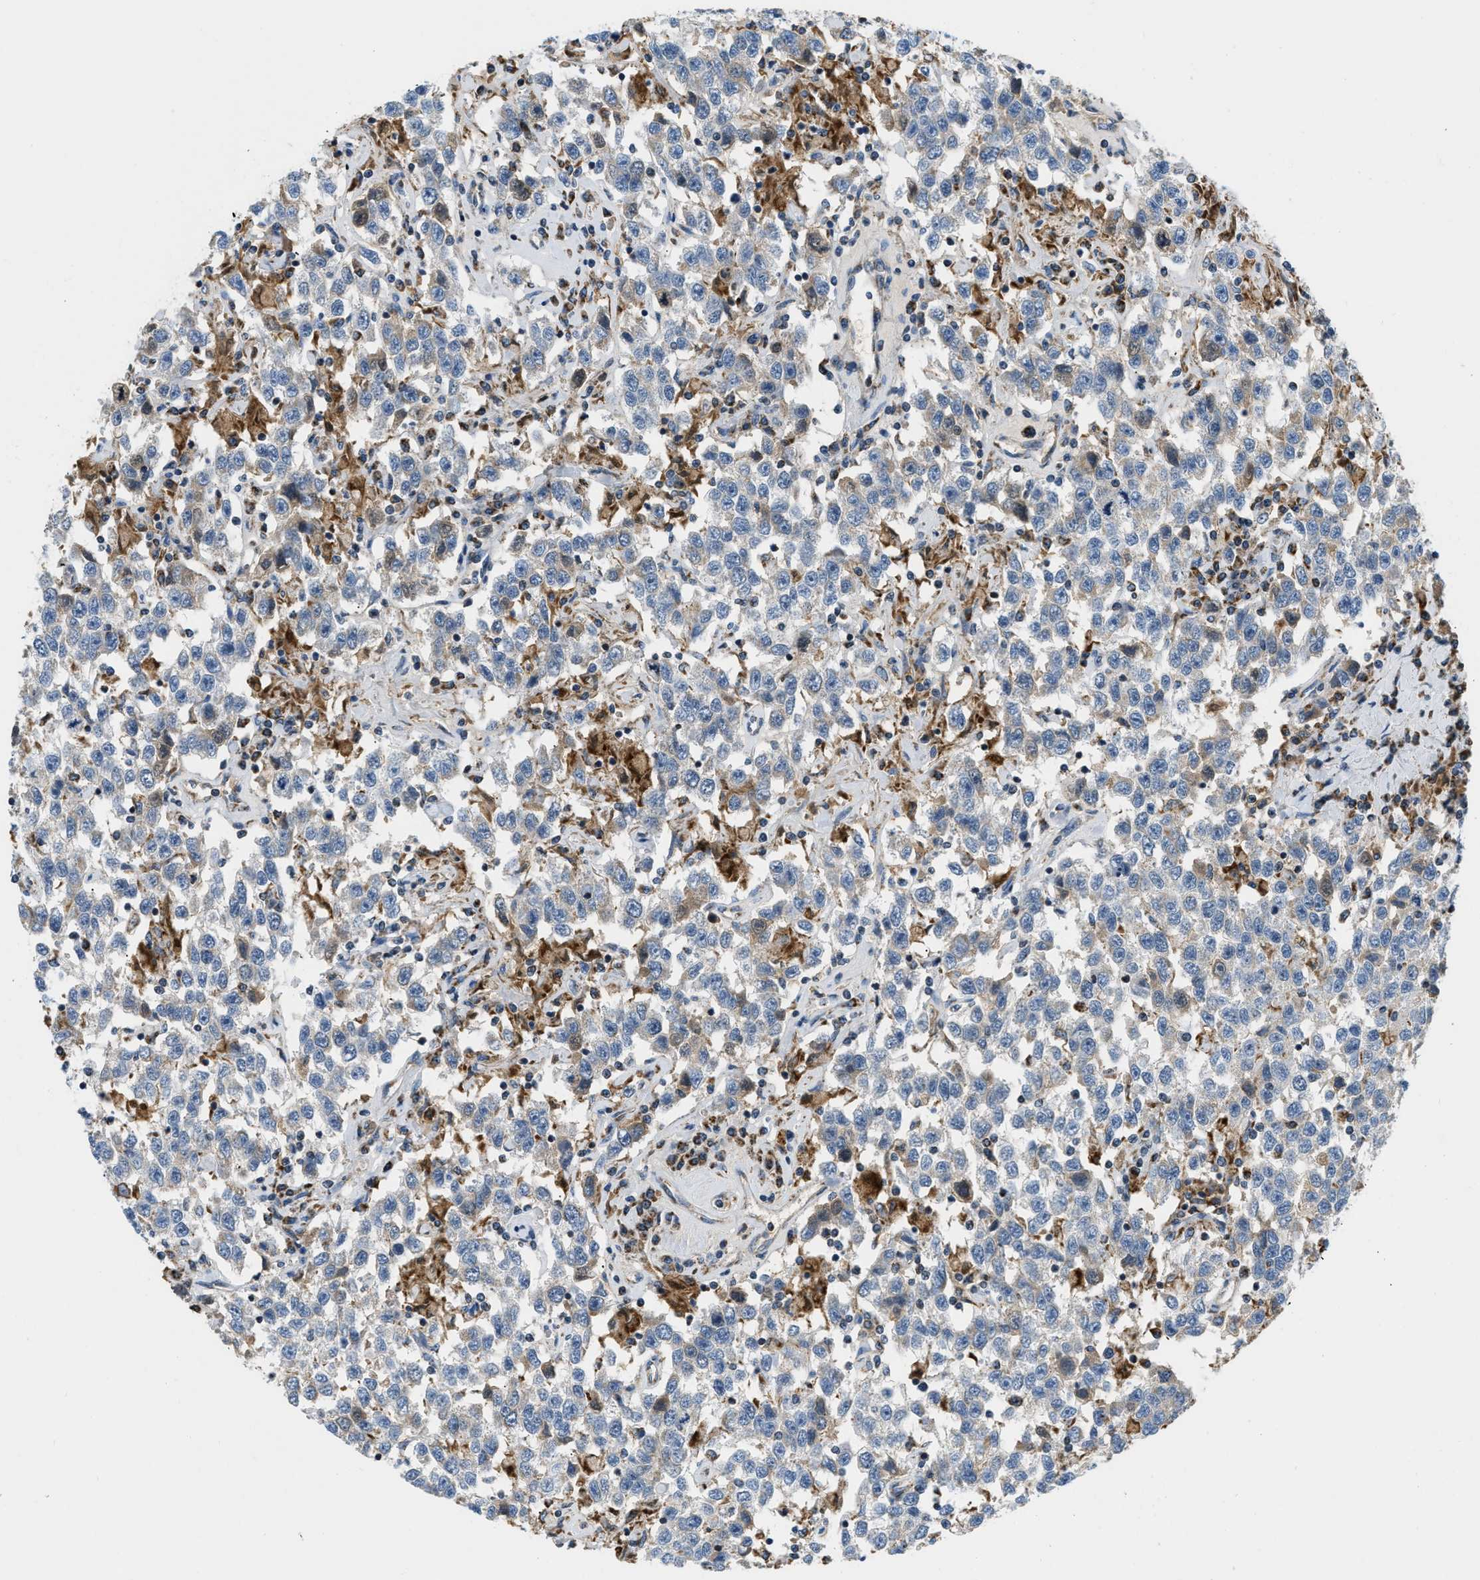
{"staining": {"intensity": "weak", "quantity": "<25%", "location": "cytoplasmic/membranous"}, "tissue": "testis cancer", "cell_type": "Tumor cells", "image_type": "cancer", "snomed": [{"axis": "morphology", "description": "Seminoma, NOS"}, {"axis": "topography", "description": "Testis"}], "caption": "A micrograph of human testis cancer (seminoma) is negative for staining in tumor cells.", "gene": "ACADVL", "patient": {"sex": "male", "age": 41}}